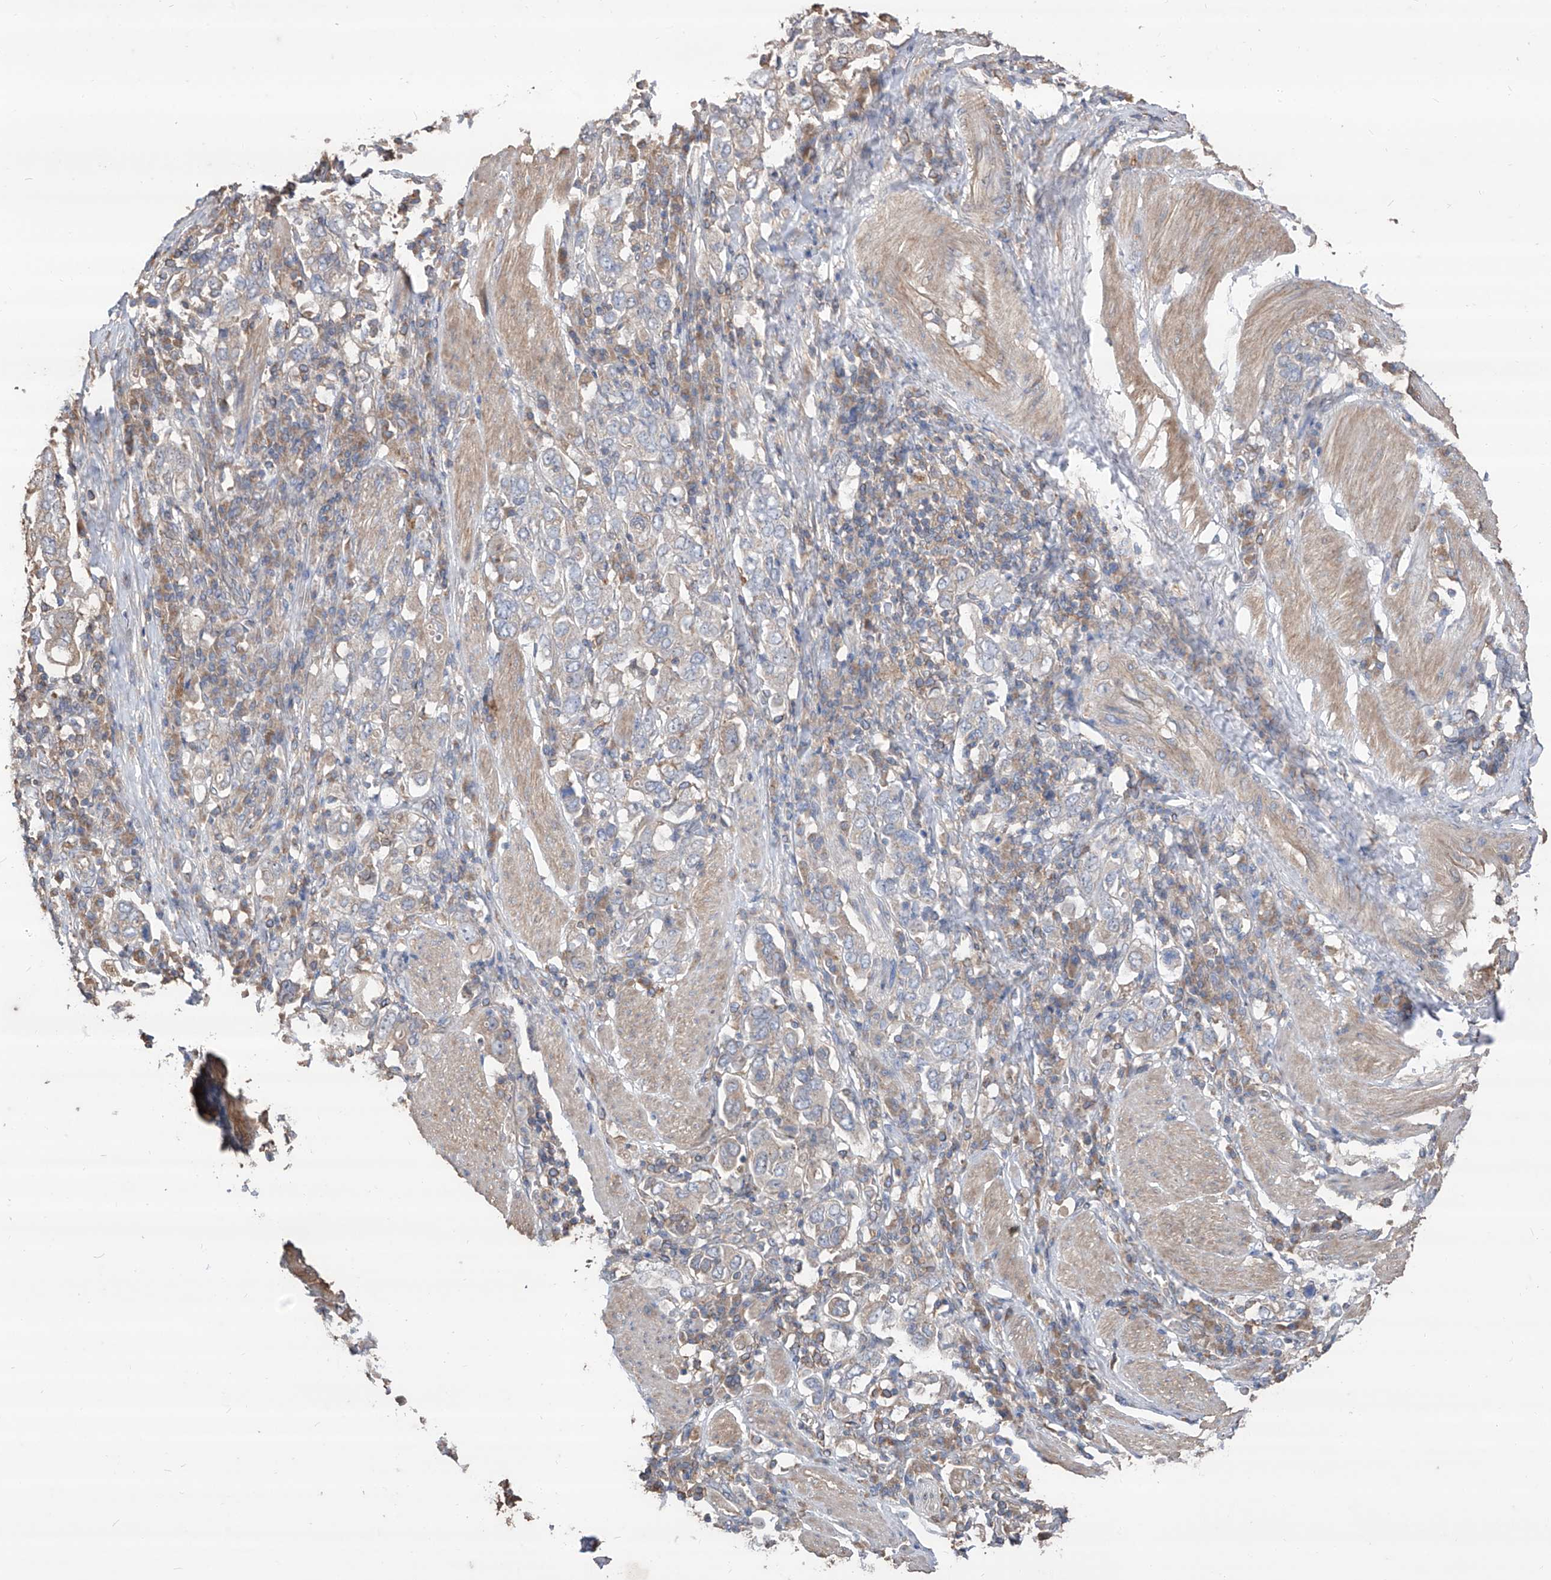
{"staining": {"intensity": "weak", "quantity": "<25%", "location": "cytoplasmic/membranous"}, "tissue": "stomach cancer", "cell_type": "Tumor cells", "image_type": "cancer", "snomed": [{"axis": "morphology", "description": "Adenocarcinoma, NOS"}, {"axis": "topography", "description": "Stomach, upper"}], "caption": "Stomach adenocarcinoma was stained to show a protein in brown. There is no significant staining in tumor cells. Nuclei are stained in blue.", "gene": "EDN1", "patient": {"sex": "male", "age": 62}}